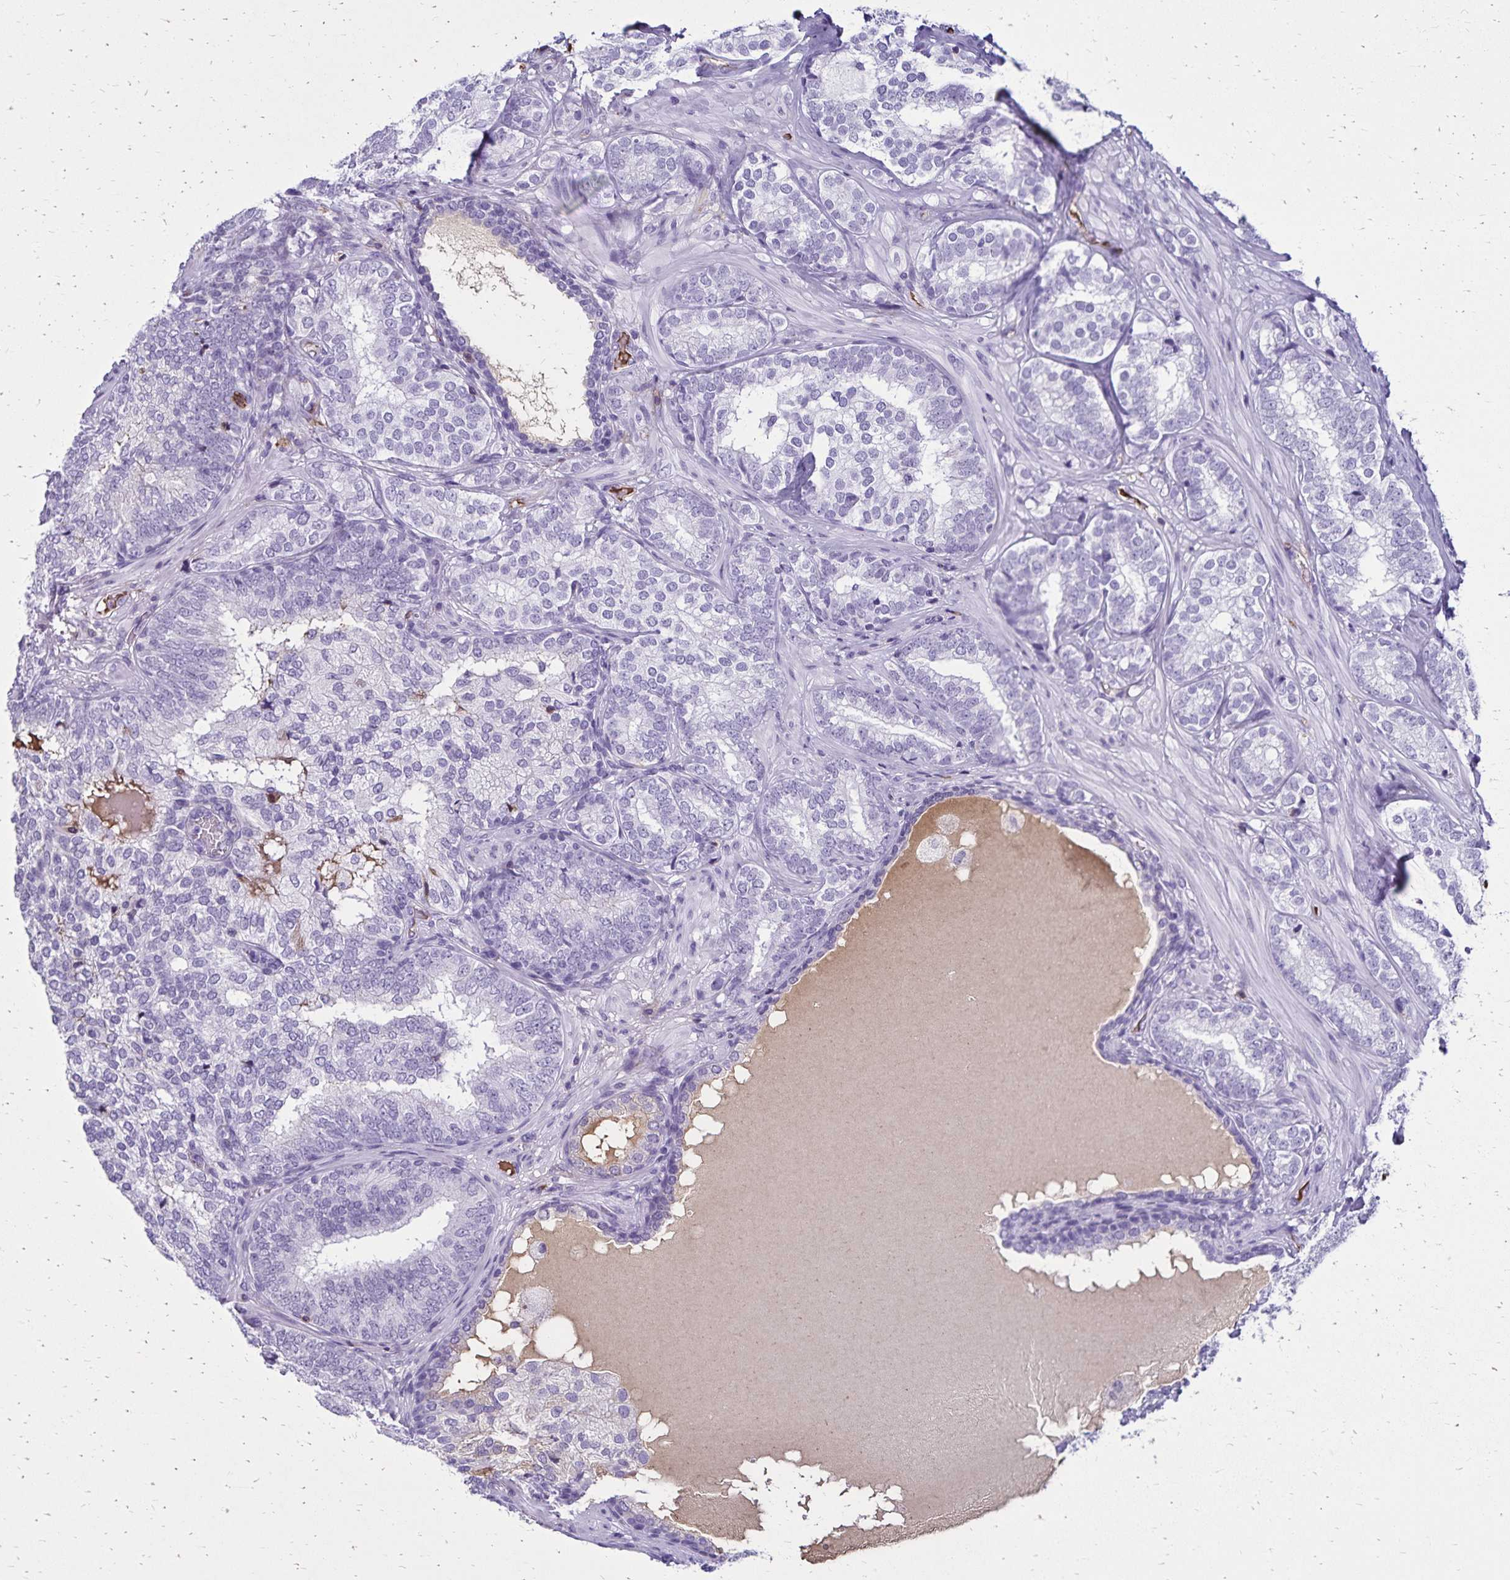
{"staining": {"intensity": "negative", "quantity": "none", "location": "none"}, "tissue": "prostate cancer", "cell_type": "Tumor cells", "image_type": "cancer", "snomed": [{"axis": "morphology", "description": "Adenocarcinoma, High grade"}, {"axis": "topography", "description": "Prostate"}], "caption": "A micrograph of human prostate high-grade adenocarcinoma is negative for staining in tumor cells. The staining is performed using DAB brown chromogen with nuclei counter-stained in using hematoxylin.", "gene": "CD27", "patient": {"sex": "male", "age": 72}}